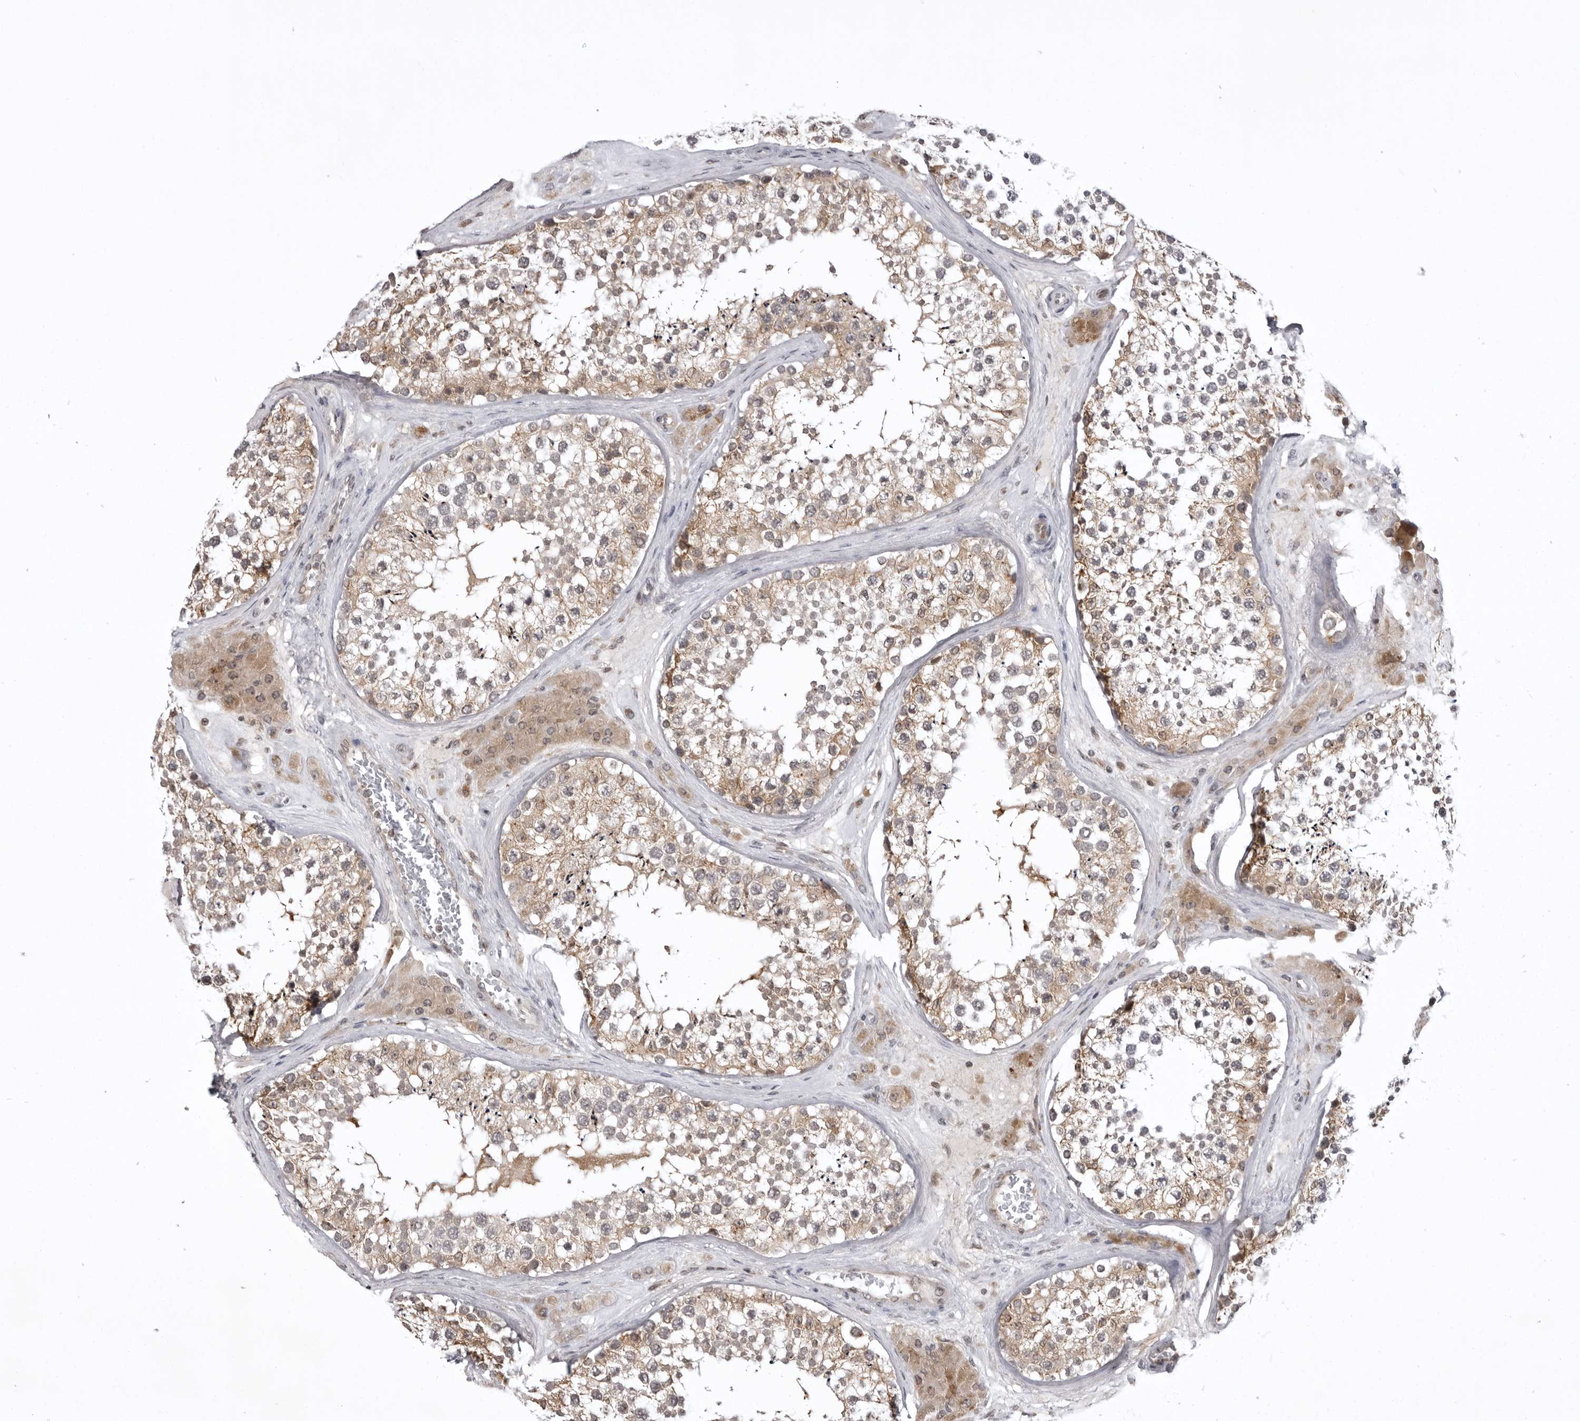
{"staining": {"intensity": "moderate", "quantity": ">75%", "location": "cytoplasmic/membranous"}, "tissue": "testis", "cell_type": "Cells in seminiferous ducts", "image_type": "normal", "snomed": [{"axis": "morphology", "description": "Normal tissue, NOS"}, {"axis": "topography", "description": "Testis"}], "caption": "Human testis stained for a protein (brown) exhibits moderate cytoplasmic/membranous positive positivity in about >75% of cells in seminiferous ducts.", "gene": "USP43", "patient": {"sex": "male", "age": 46}}